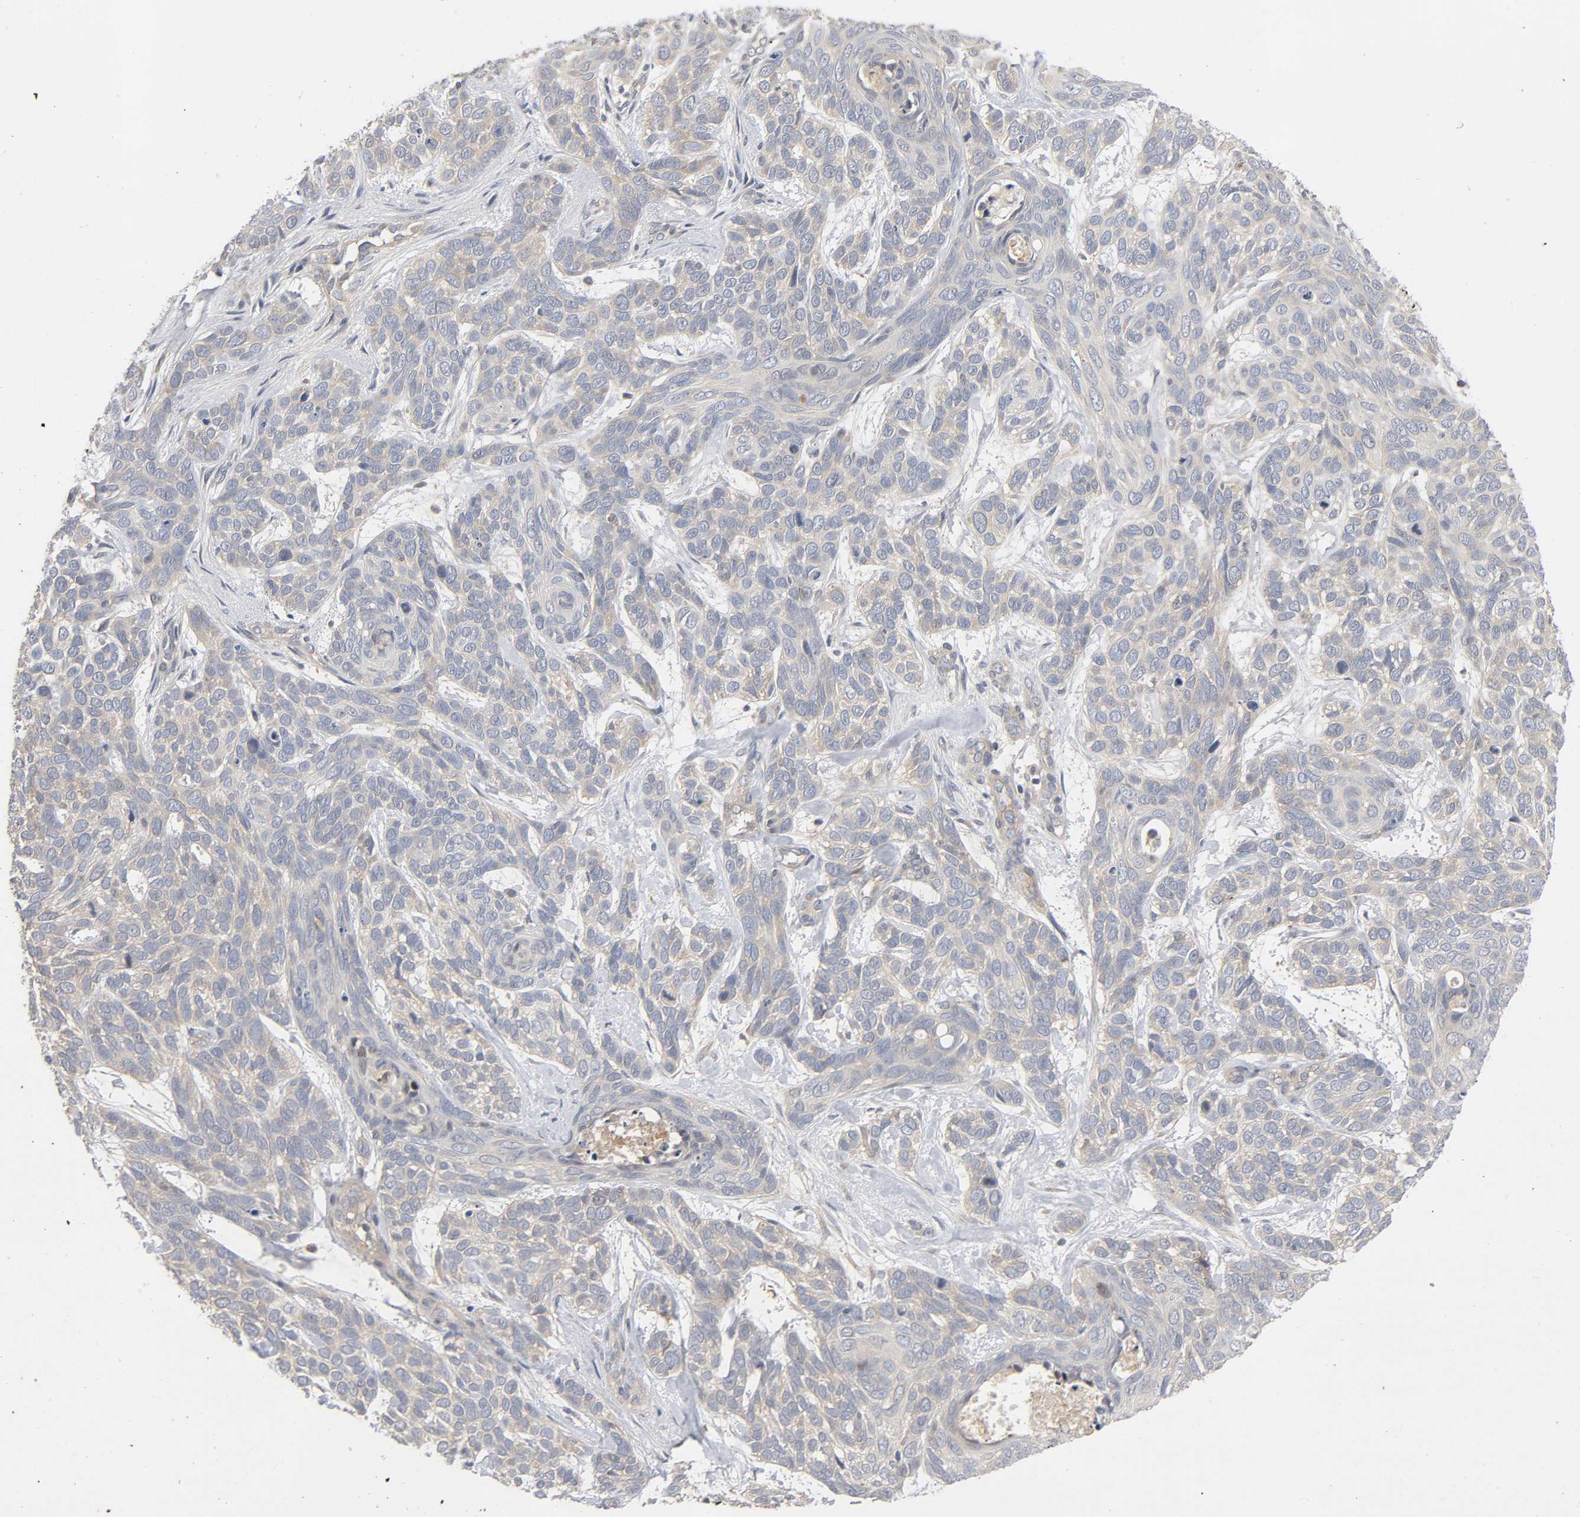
{"staining": {"intensity": "moderate", "quantity": ">75%", "location": "cytoplasmic/membranous"}, "tissue": "skin cancer", "cell_type": "Tumor cells", "image_type": "cancer", "snomed": [{"axis": "morphology", "description": "Basal cell carcinoma"}, {"axis": "topography", "description": "Skin"}], "caption": "The photomicrograph demonstrates a brown stain indicating the presence of a protein in the cytoplasmic/membranous of tumor cells in skin cancer. The staining was performed using DAB (3,3'-diaminobenzidine) to visualize the protein expression in brown, while the nuclei were stained in blue with hematoxylin (Magnification: 20x).", "gene": "CPB2", "patient": {"sex": "male", "age": 87}}